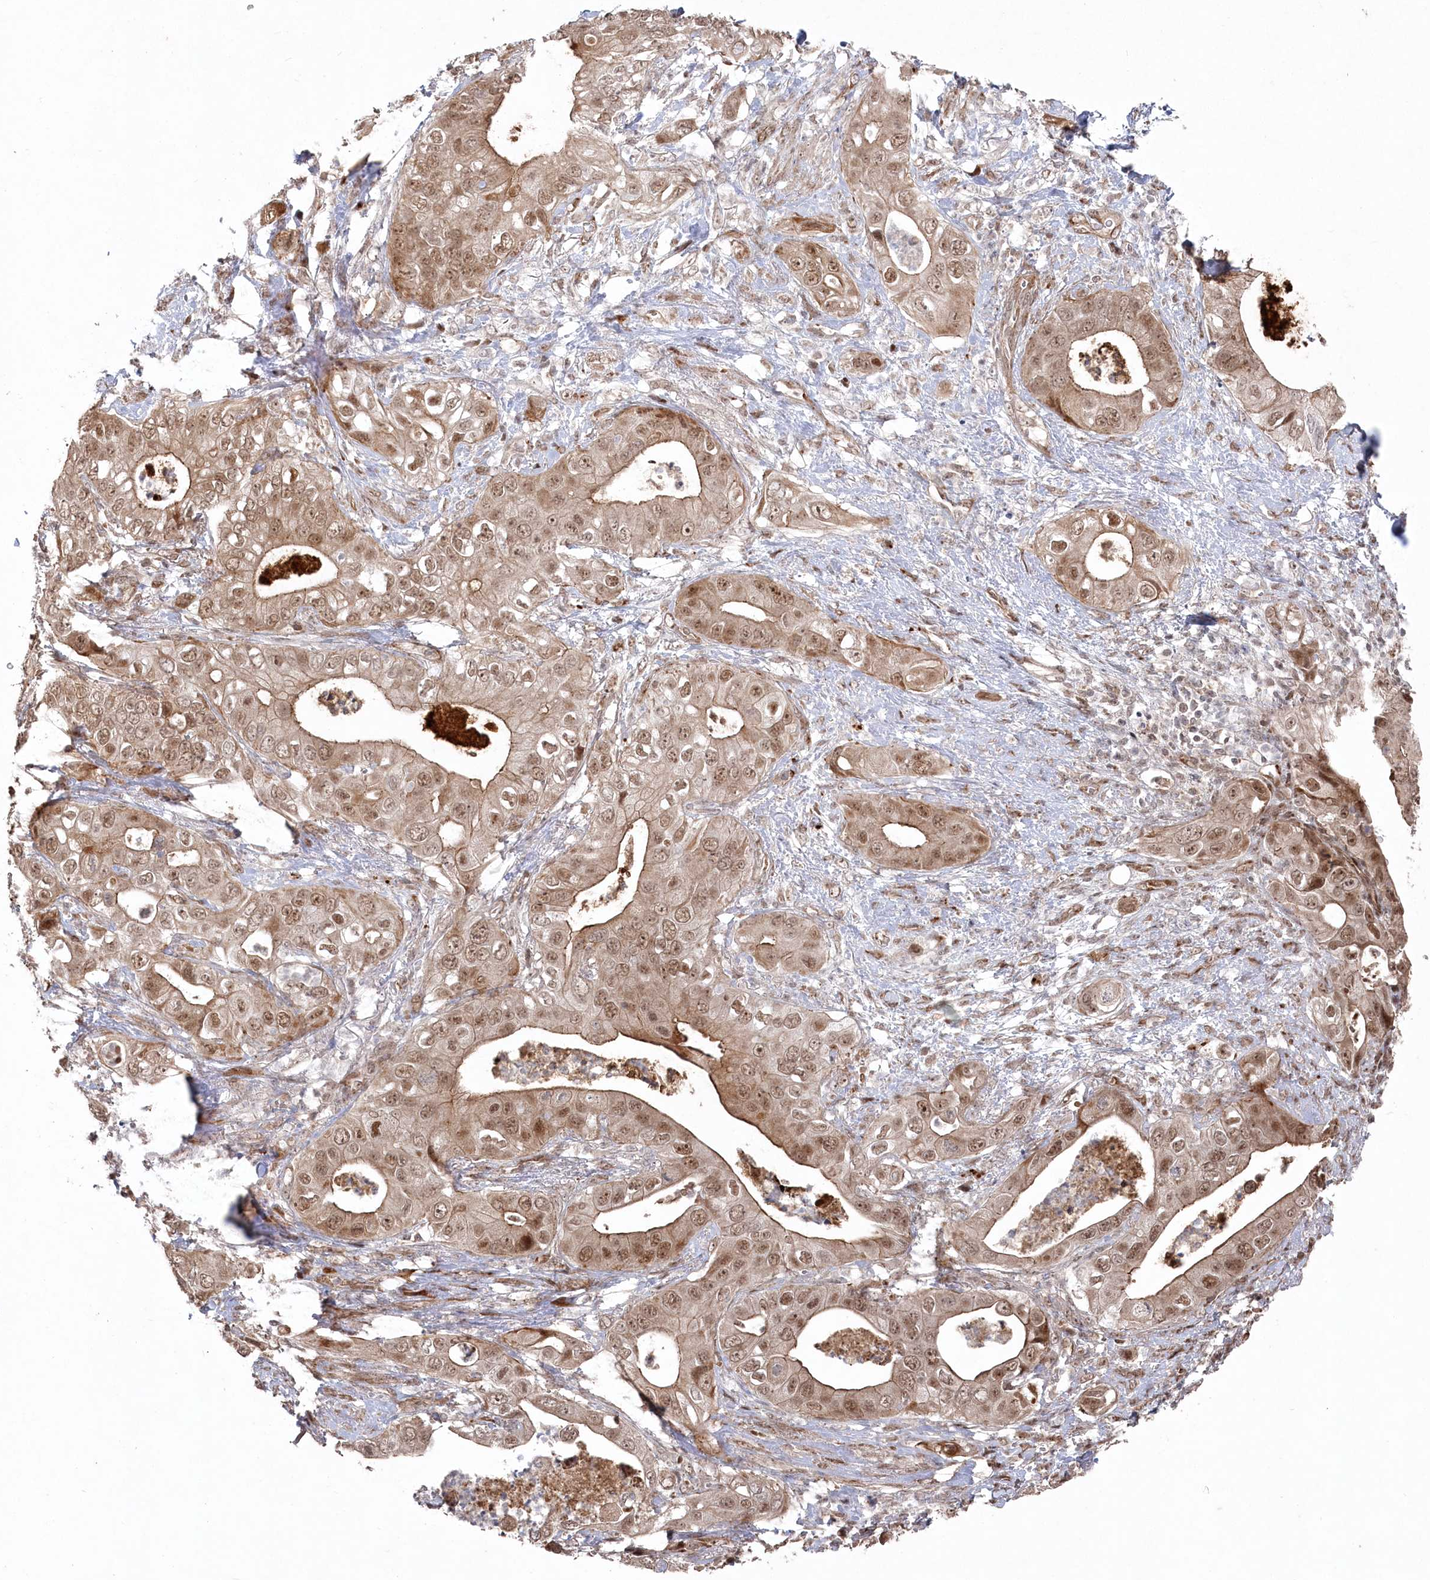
{"staining": {"intensity": "moderate", "quantity": ">75%", "location": "cytoplasmic/membranous,nuclear"}, "tissue": "pancreatic cancer", "cell_type": "Tumor cells", "image_type": "cancer", "snomed": [{"axis": "morphology", "description": "Adenocarcinoma, NOS"}, {"axis": "topography", "description": "Pancreas"}], "caption": "Brown immunohistochemical staining in pancreatic cancer shows moderate cytoplasmic/membranous and nuclear positivity in about >75% of tumor cells.", "gene": "POLR3A", "patient": {"sex": "female", "age": 78}}